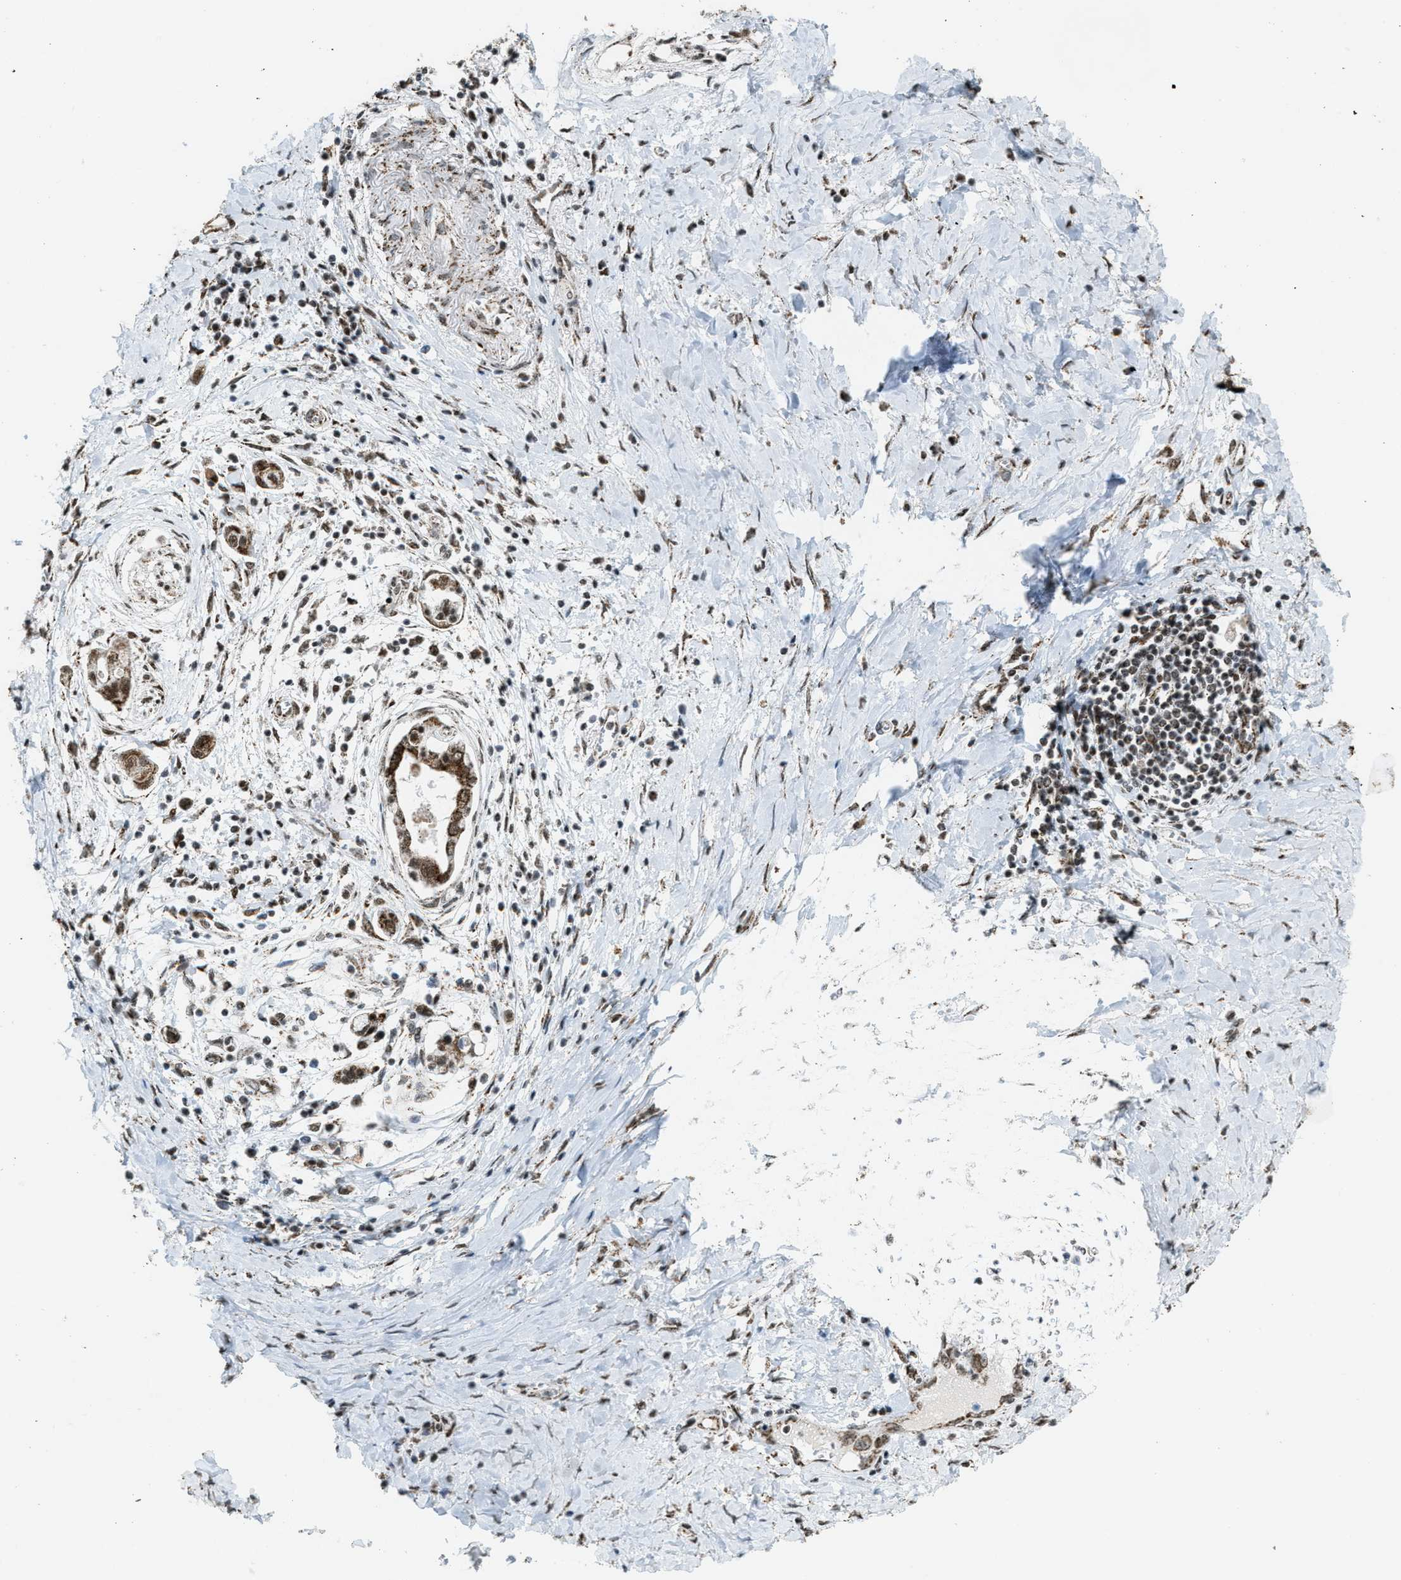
{"staining": {"intensity": "moderate", "quantity": ">75%", "location": "cytoplasmic/membranous"}, "tissue": "pancreatic cancer", "cell_type": "Tumor cells", "image_type": "cancer", "snomed": [{"axis": "morphology", "description": "Adenocarcinoma, NOS"}, {"axis": "topography", "description": "Pancreas"}], "caption": "DAB immunohistochemical staining of pancreatic adenocarcinoma shows moderate cytoplasmic/membranous protein positivity in about >75% of tumor cells.", "gene": "HIBADH", "patient": {"sex": "male", "age": 59}}